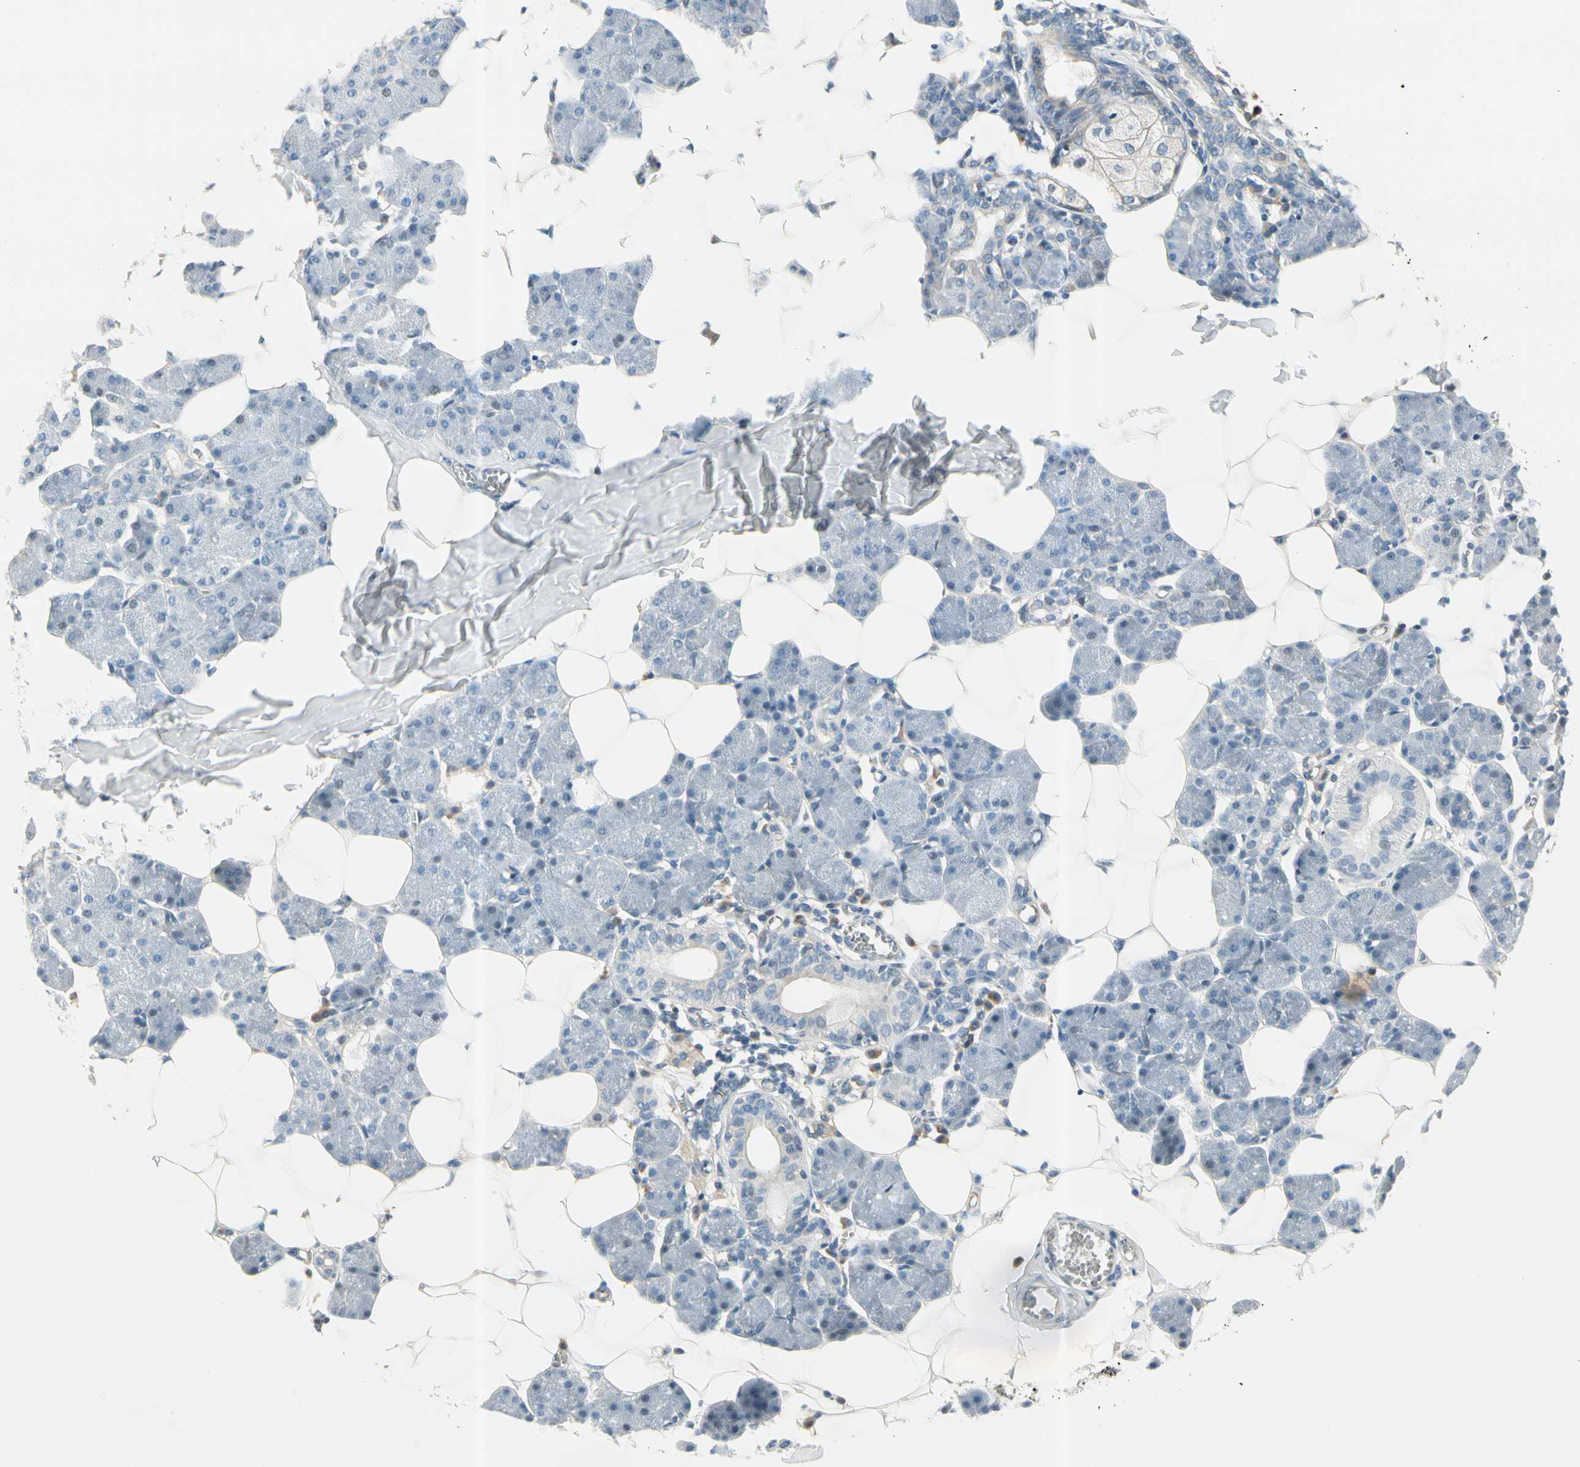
{"staining": {"intensity": "negative", "quantity": "none", "location": "none"}, "tissue": "salivary gland", "cell_type": "Glandular cells", "image_type": "normal", "snomed": [{"axis": "morphology", "description": "Normal tissue, NOS"}, {"axis": "morphology", "description": "Adenoma, NOS"}, {"axis": "topography", "description": "Salivary gland"}], "caption": "Histopathology image shows no significant protein positivity in glandular cells of normal salivary gland. The staining was performed using DAB to visualize the protein expression in brown, while the nuclei were stained in blue with hematoxylin (Magnification: 20x).", "gene": "CYP2E1", "patient": {"sex": "female", "age": 32}}